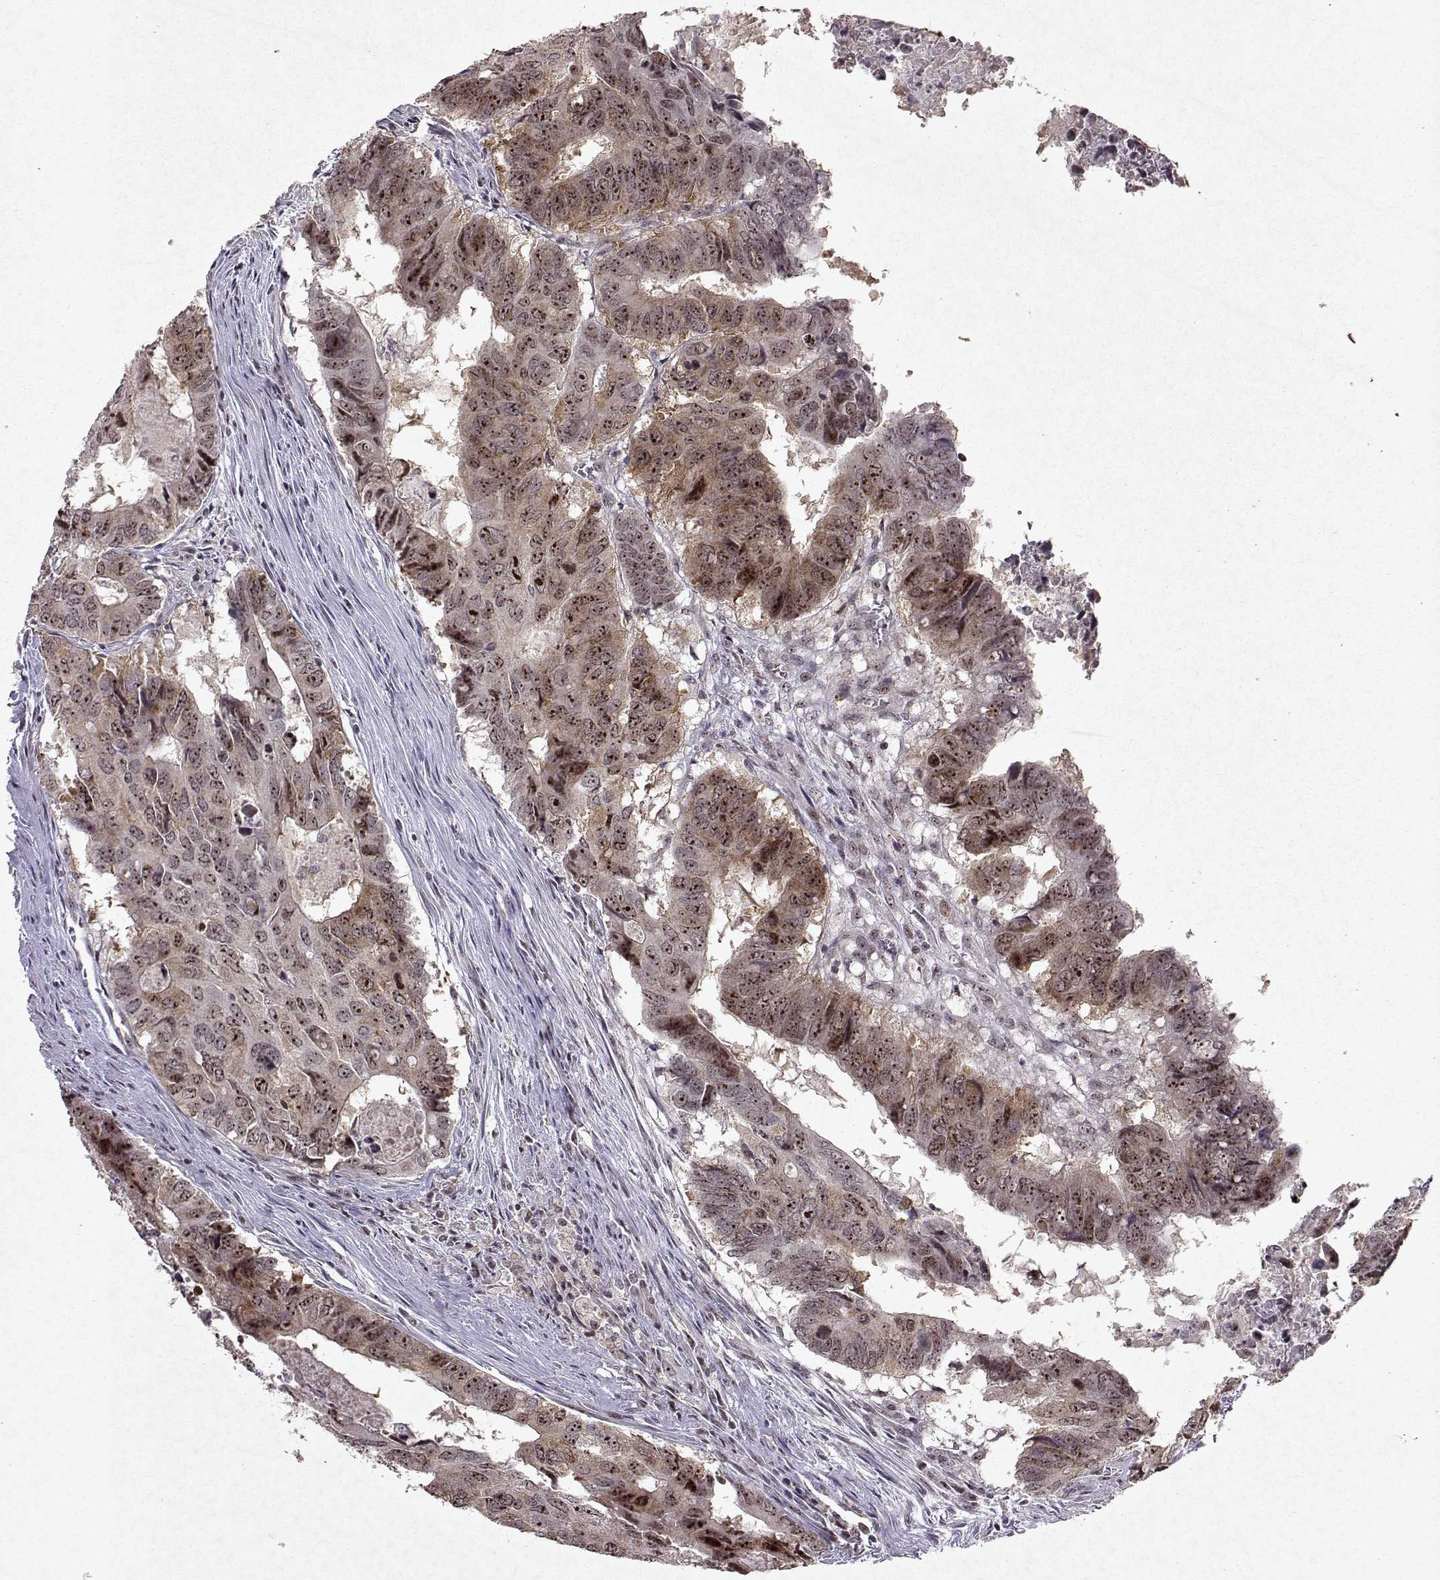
{"staining": {"intensity": "strong", "quantity": ">75%", "location": "nuclear"}, "tissue": "colorectal cancer", "cell_type": "Tumor cells", "image_type": "cancer", "snomed": [{"axis": "morphology", "description": "Adenocarcinoma, NOS"}, {"axis": "topography", "description": "Colon"}], "caption": "Colorectal cancer (adenocarcinoma) stained for a protein reveals strong nuclear positivity in tumor cells.", "gene": "DDX56", "patient": {"sex": "male", "age": 79}}